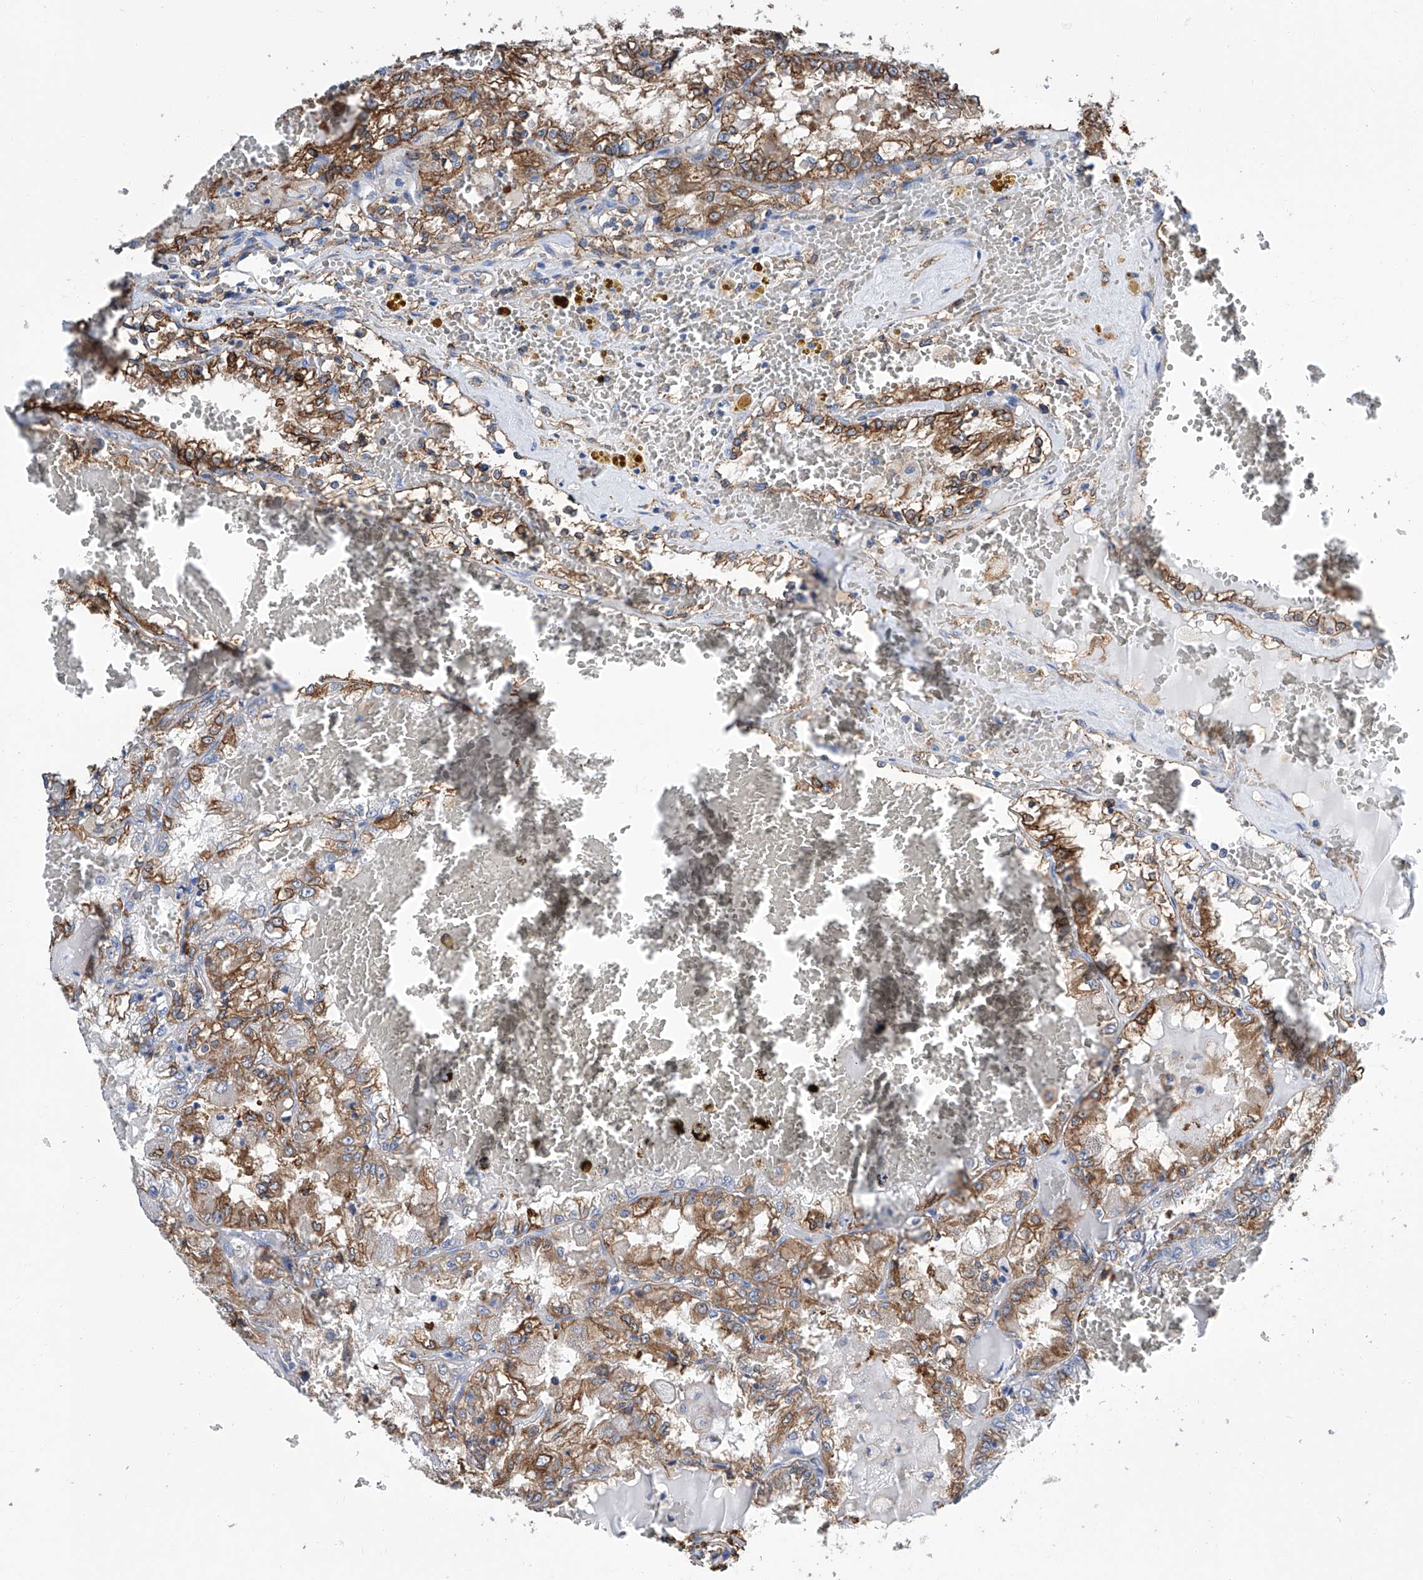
{"staining": {"intensity": "moderate", "quantity": ">75%", "location": "cytoplasmic/membranous"}, "tissue": "renal cancer", "cell_type": "Tumor cells", "image_type": "cancer", "snomed": [{"axis": "morphology", "description": "Adenocarcinoma, NOS"}, {"axis": "topography", "description": "Kidney"}], "caption": "An IHC histopathology image of neoplastic tissue is shown. Protein staining in brown labels moderate cytoplasmic/membranous positivity in renal cancer within tumor cells.", "gene": "GPT", "patient": {"sex": "female", "age": 56}}